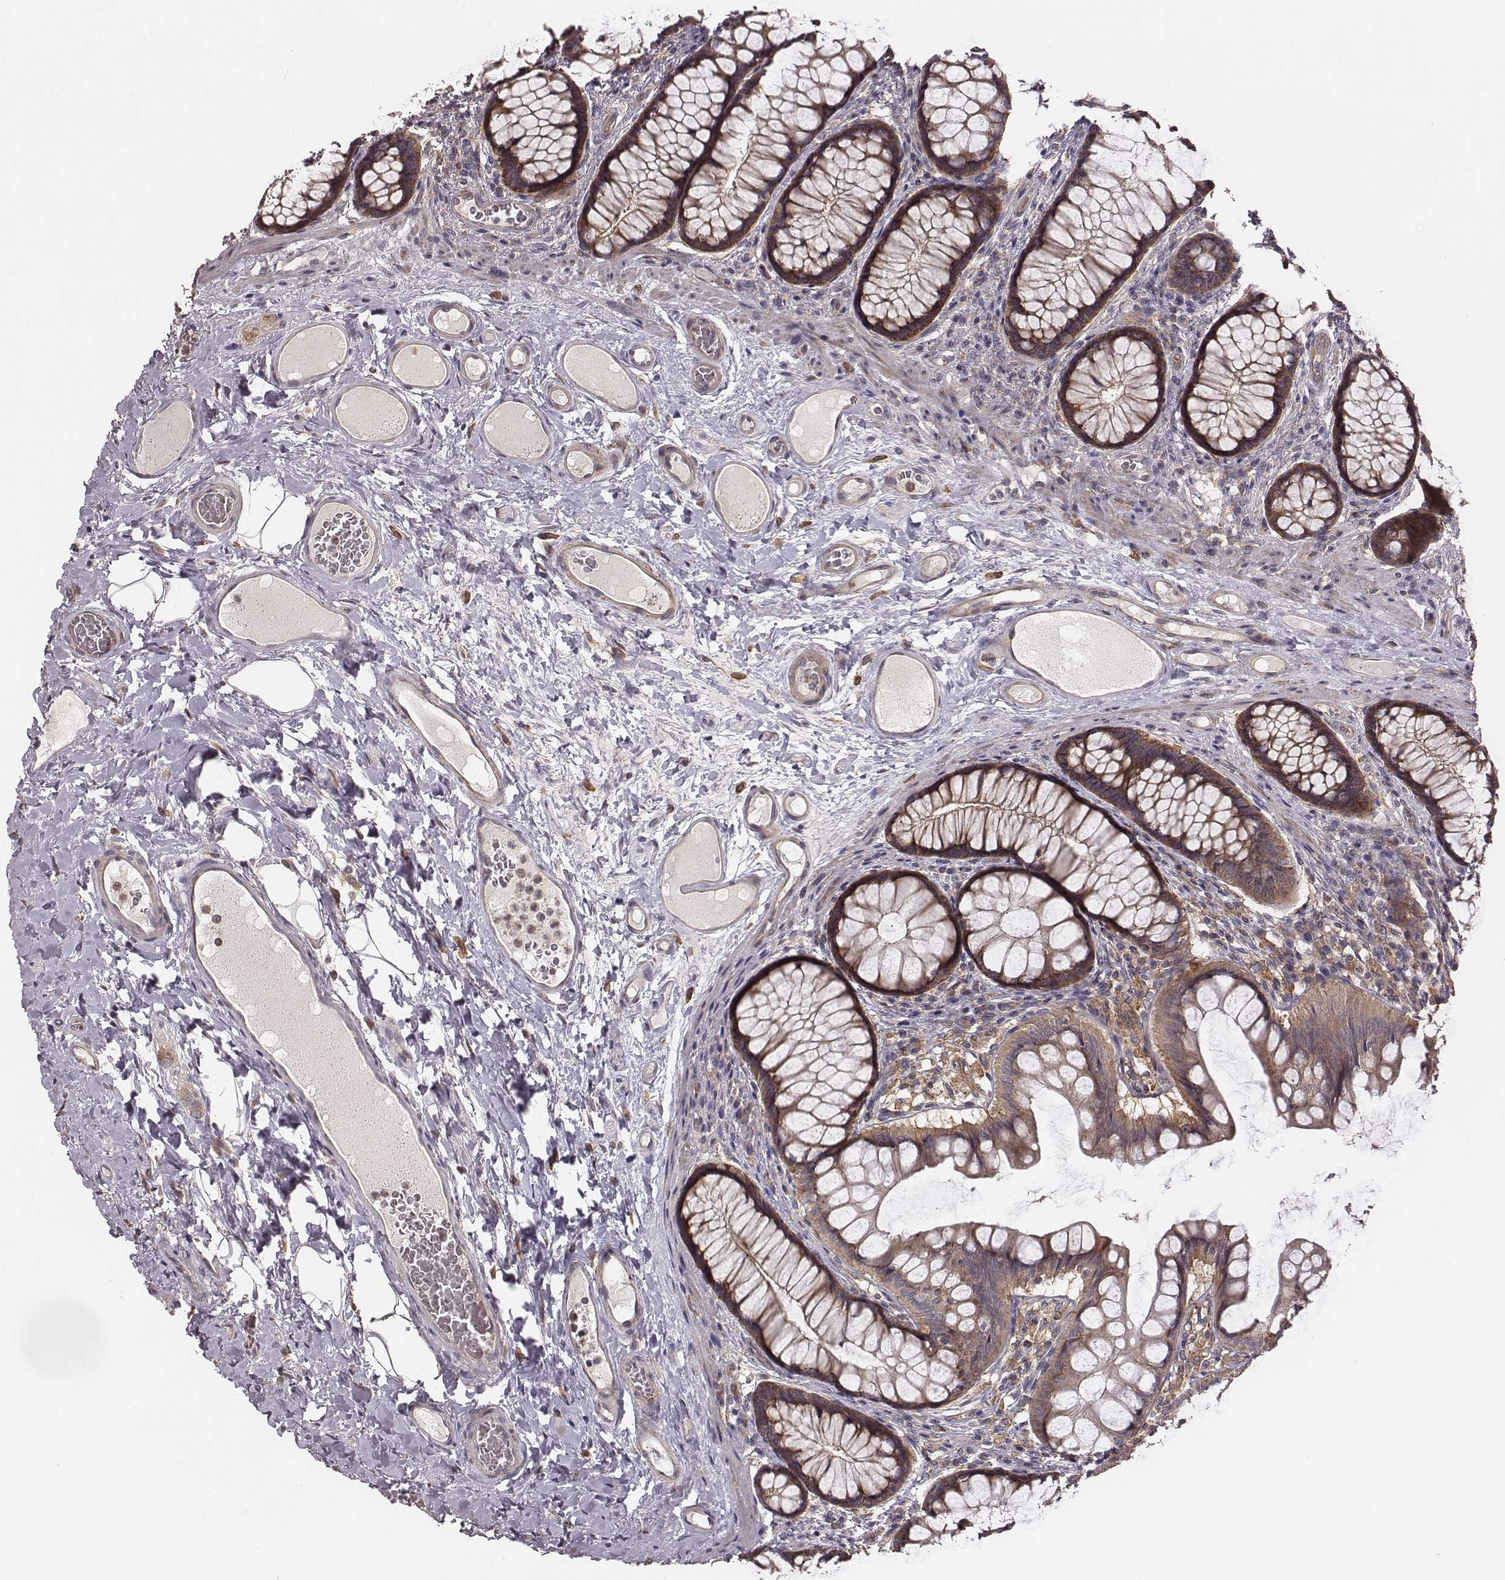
{"staining": {"intensity": "moderate", "quantity": "25%-75%", "location": "cytoplasmic/membranous"}, "tissue": "colon", "cell_type": "Endothelial cells", "image_type": "normal", "snomed": [{"axis": "morphology", "description": "Normal tissue, NOS"}, {"axis": "topography", "description": "Colon"}], "caption": "This image exhibits immunohistochemistry (IHC) staining of unremarkable colon, with medium moderate cytoplasmic/membranous expression in about 25%-75% of endothelial cells.", "gene": "VPS26A", "patient": {"sex": "female", "age": 65}}